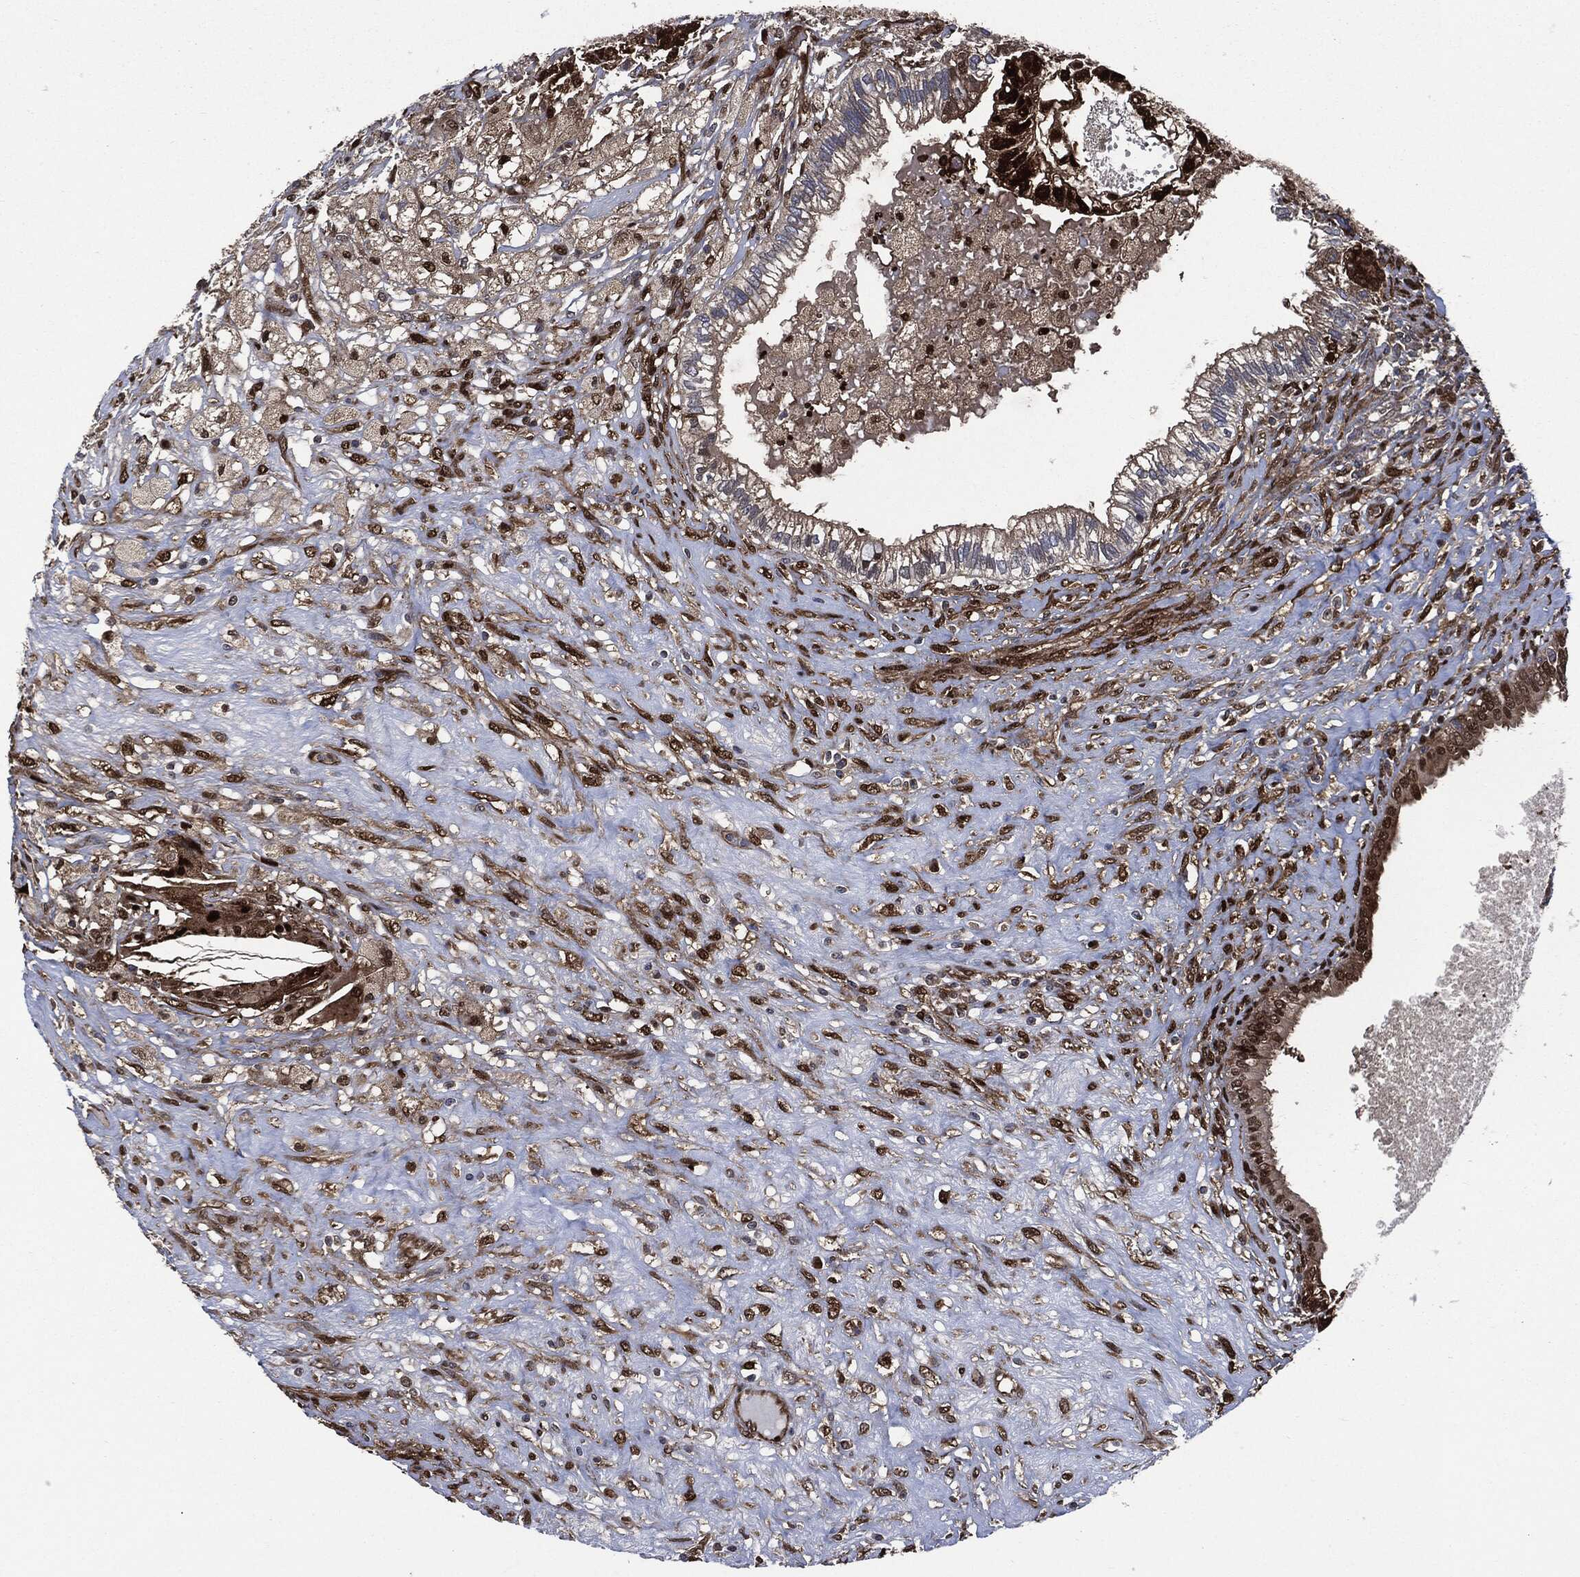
{"staining": {"intensity": "strong", "quantity": ">75%", "location": "cytoplasmic/membranous,nuclear"}, "tissue": "testis cancer", "cell_type": "Tumor cells", "image_type": "cancer", "snomed": [{"axis": "morphology", "description": "Seminoma, NOS"}, {"axis": "morphology", "description": "Carcinoma, Embryonal, NOS"}, {"axis": "topography", "description": "Testis"}], "caption": "Testis embryonal carcinoma stained with DAB immunohistochemistry (IHC) displays high levels of strong cytoplasmic/membranous and nuclear positivity in about >75% of tumor cells. Nuclei are stained in blue.", "gene": "DCTN1", "patient": {"sex": "male", "age": 41}}